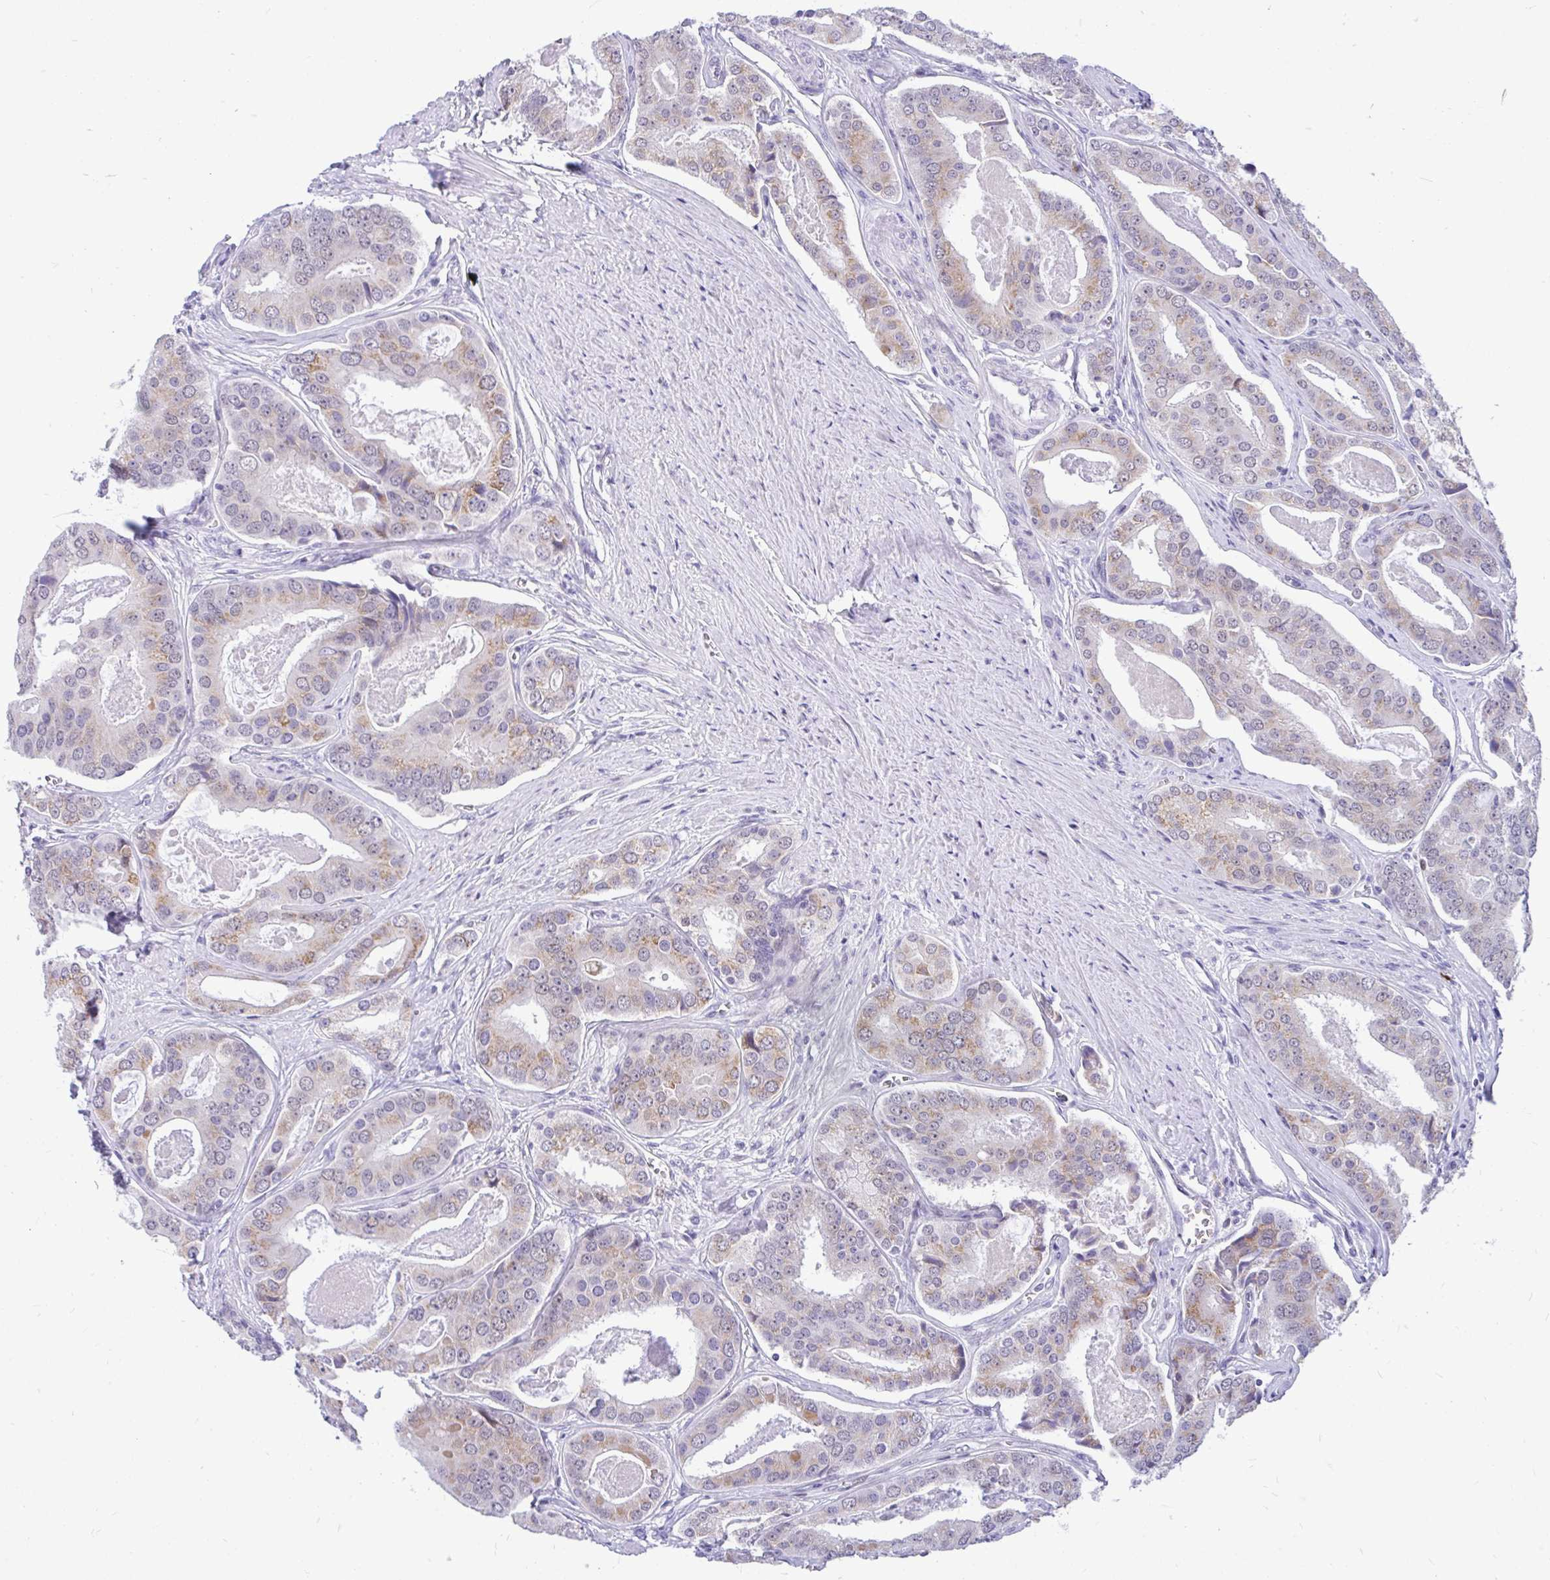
{"staining": {"intensity": "moderate", "quantity": "25%-75%", "location": "cytoplasmic/membranous"}, "tissue": "prostate cancer", "cell_type": "Tumor cells", "image_type": "cancer", "snomed": [{"axis": "morphology", "description": "Adenocarcinoma, High grade"}, {"axis": "topography", "description": "Prostate"}], "caption": "Prostate high-grade adenocarcinoma was stained to show a protein in brown. There is medium levels of moderate cytoplasmic/membranous positivity in about 25%-75% of tumor cells.", "gene": "GLB1L2", "patient": {"sex": "male", "age": 71}}